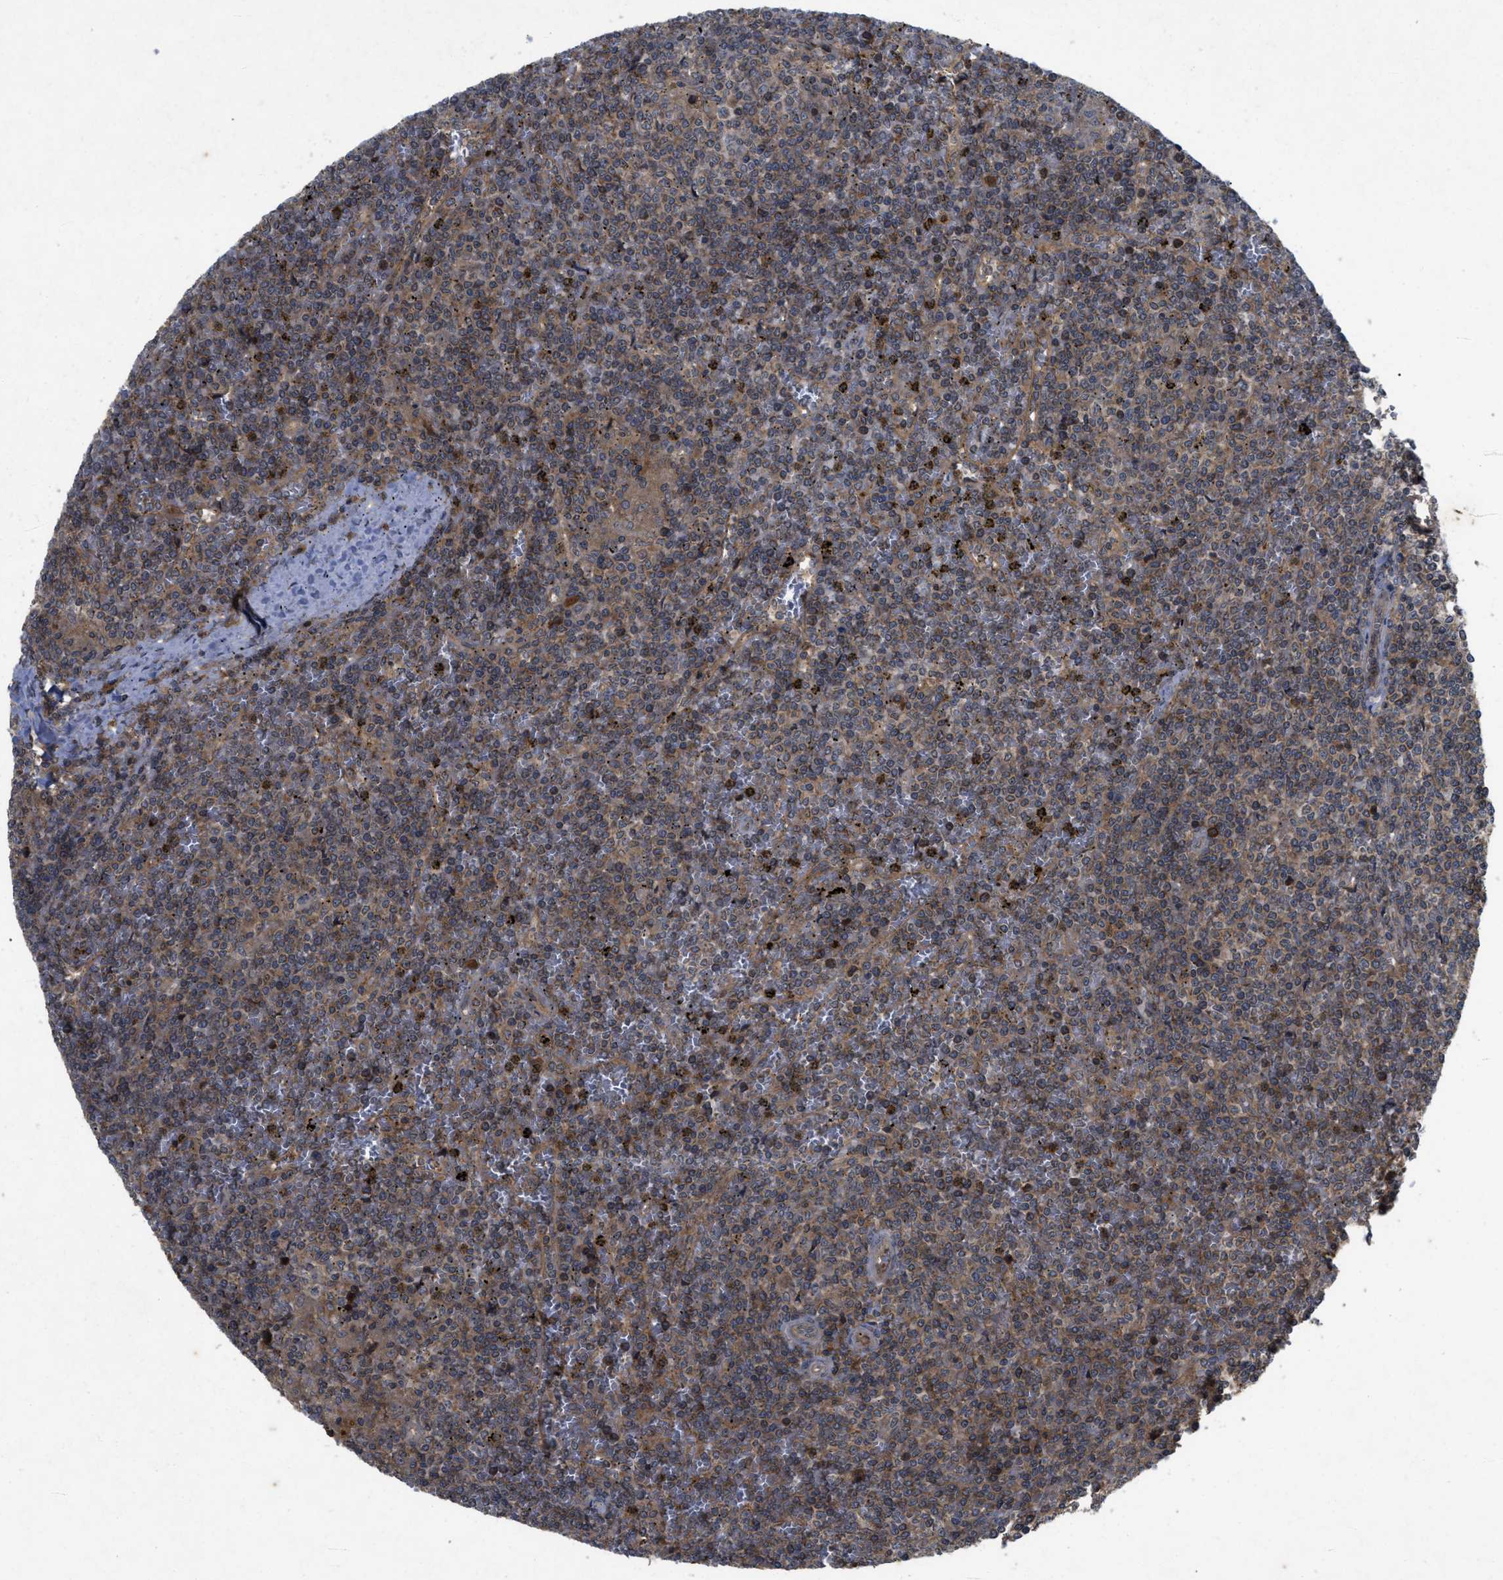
{"staining": {"intensity": "moderate", "quantity": ">75%", "location": "cytoplasmic/membranous"}, "tissue": "lymphoma", "cell_type": "Tumor cells", "image_type": "cancer", "snomed": [{"axis": "morphology", "description": "Malignant lymphoma, non-Hodgkin's type, Low grade"}, {"axis": "topography", "description": "Spleen"}], "caption": "A brown stain shows moderate cytoplasmic/membranous positivity of a protein in lymphoma tumor cells.", "gene": "RAB2A", "patient": {"sex": "female", "age": 19}}